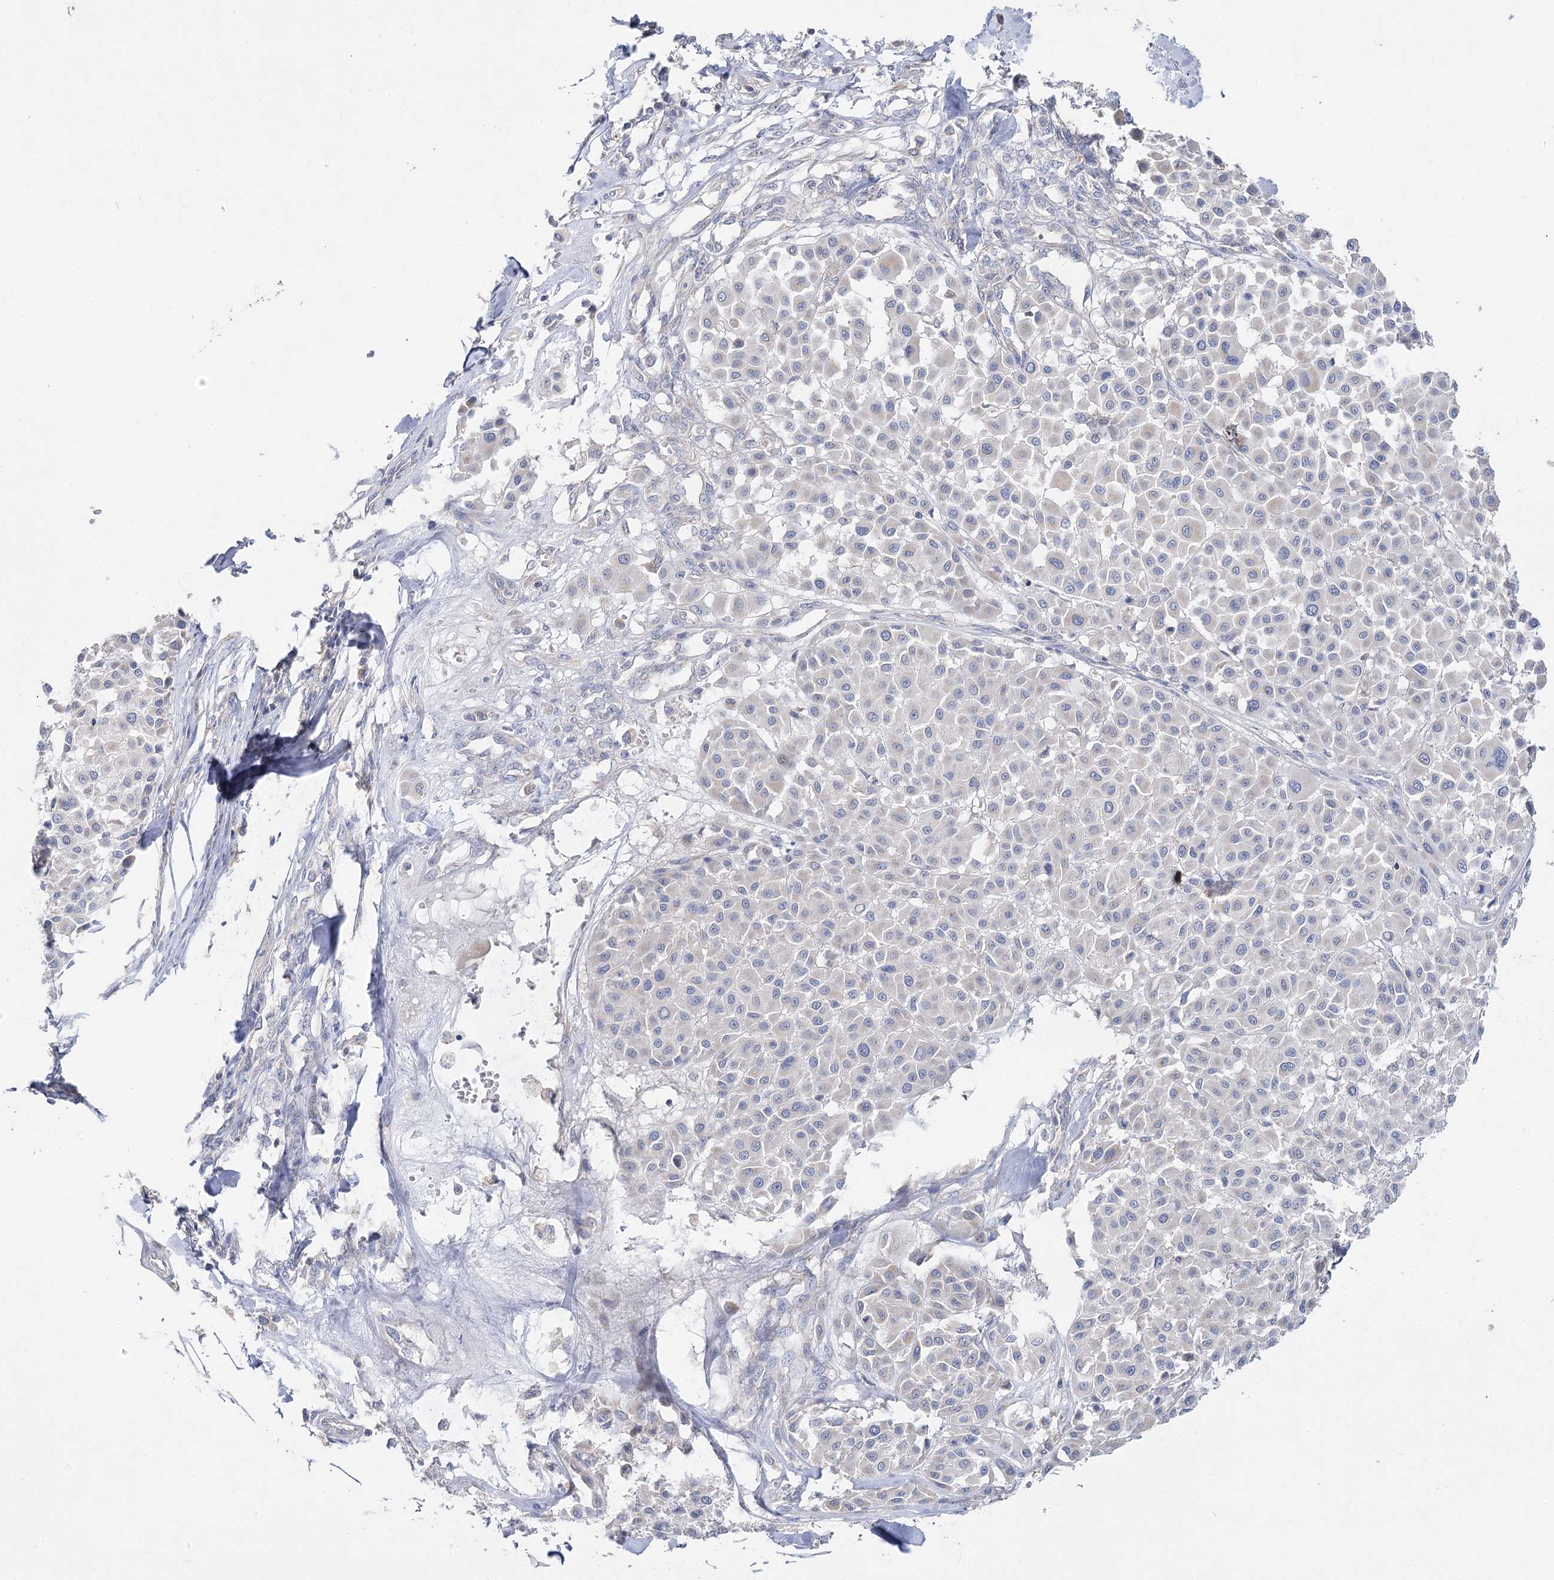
{"staining": {"intensity": "negative", "quantity": "none", "location": "none"}, "tissue": "melanoma", "cell_type": "Tumor cells", "image_type": "cancer", "snomed": [{"axis": "morphology", "description": "Malignant melanoma, Metastatic site"}, {"axis": "topography", "description": "Soft tissue"}], "caption": "Immunohistochemistry (IHC) micrograph of neoplastic tissue: human melanoma stained with DAB reveals no significant protein staining in tumor cells.", "gene": "TMEM187", "patient": {"sex": "male", "age": 41}}